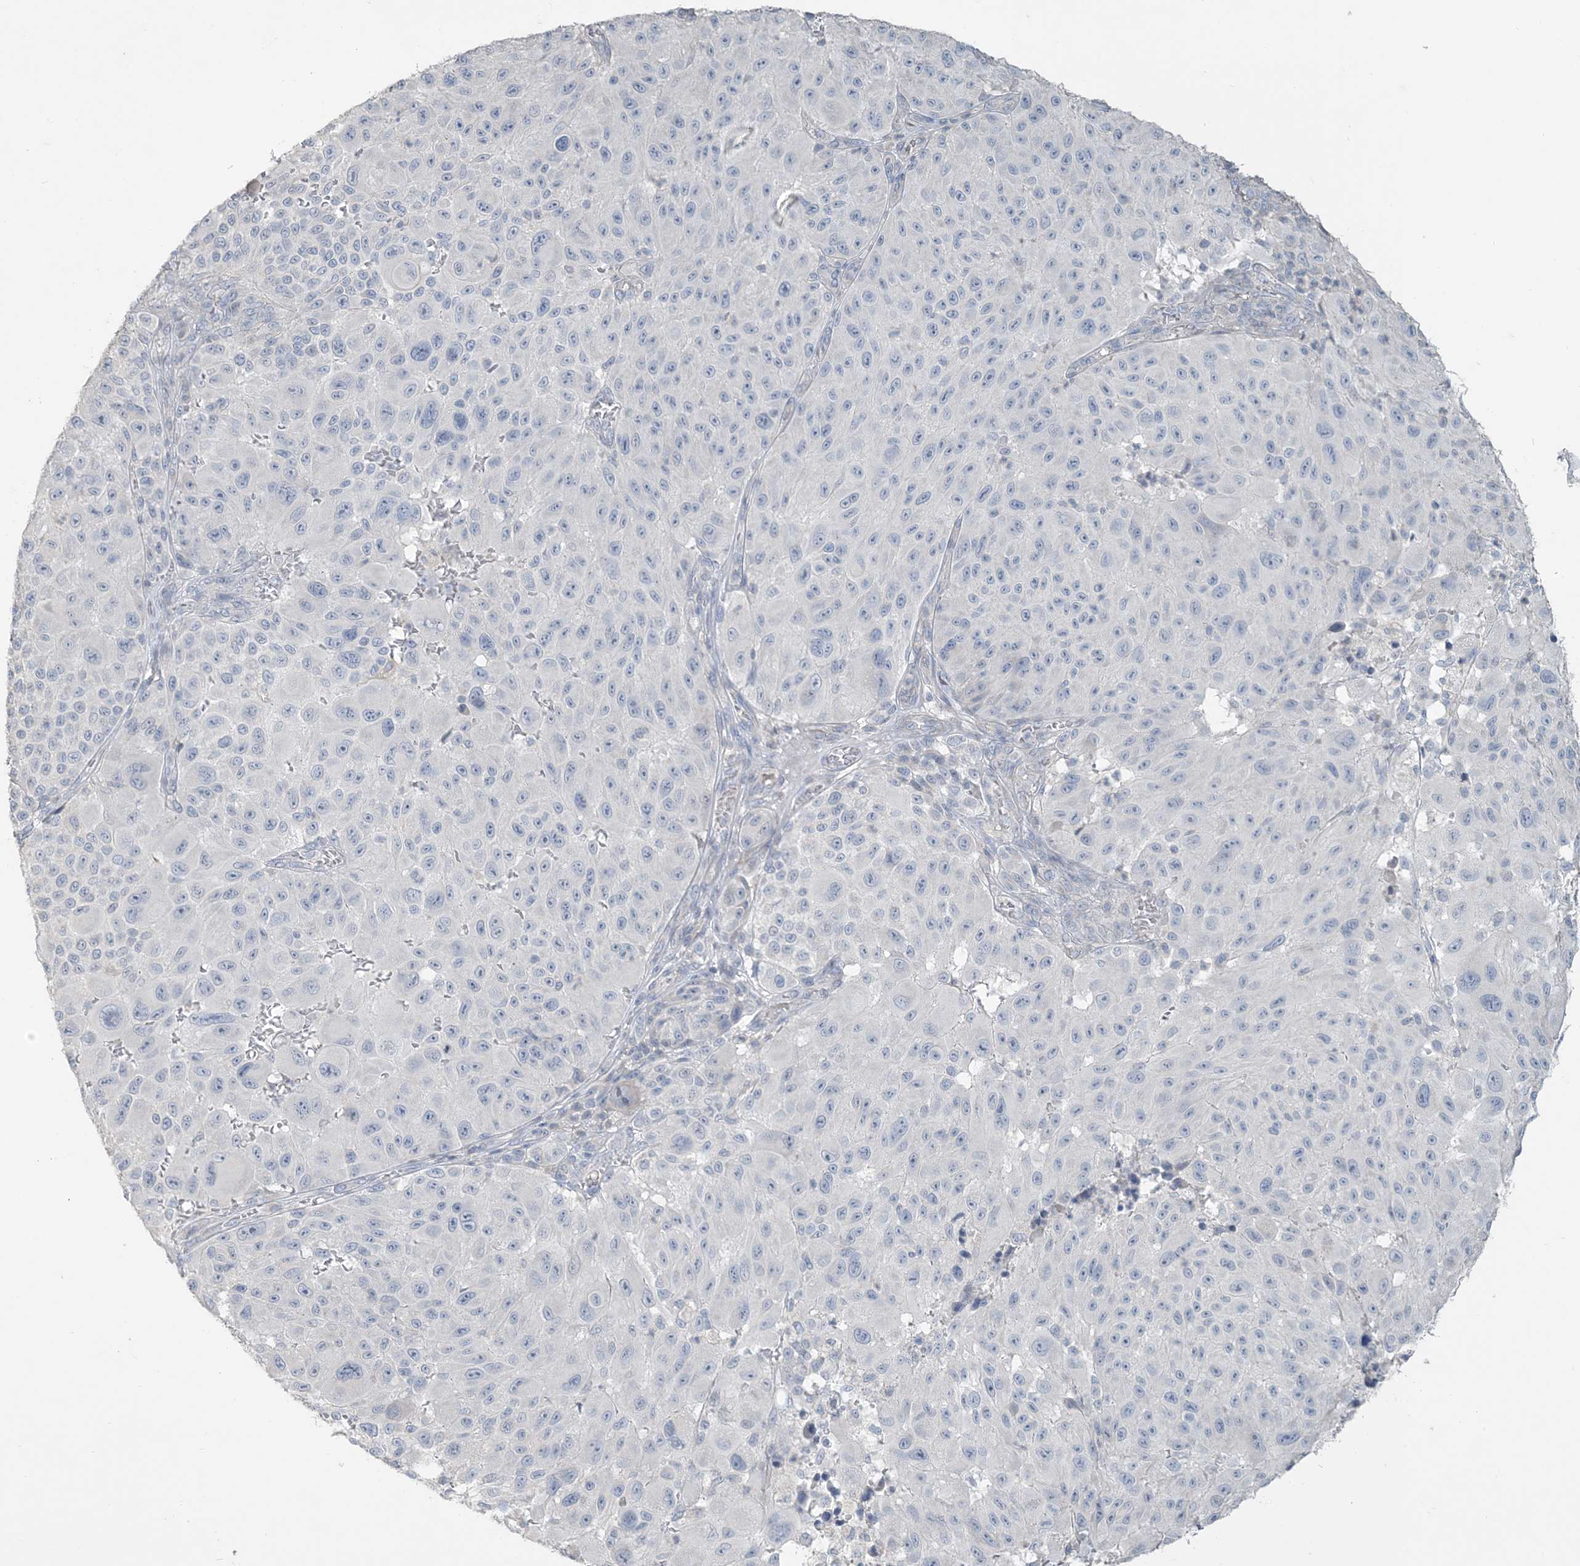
{"staining": {"intensity": "negative", "quantity": "none", "location": "none"}, "tissue": "melanoma", "cell_type": "Tumor cells", "image_type": "cancer", "snomed": [{"axis": "morphology", "description": "Malignant melanoma, NOS"}, {"axis": "topography", "description": "Skin"}], "caption": "Melanoma stained for a protein using immunohistochemistry exhibits no expression tumor cells.", "gene": "NPHS2", "patient": {"sex": "male", "age": 83}}